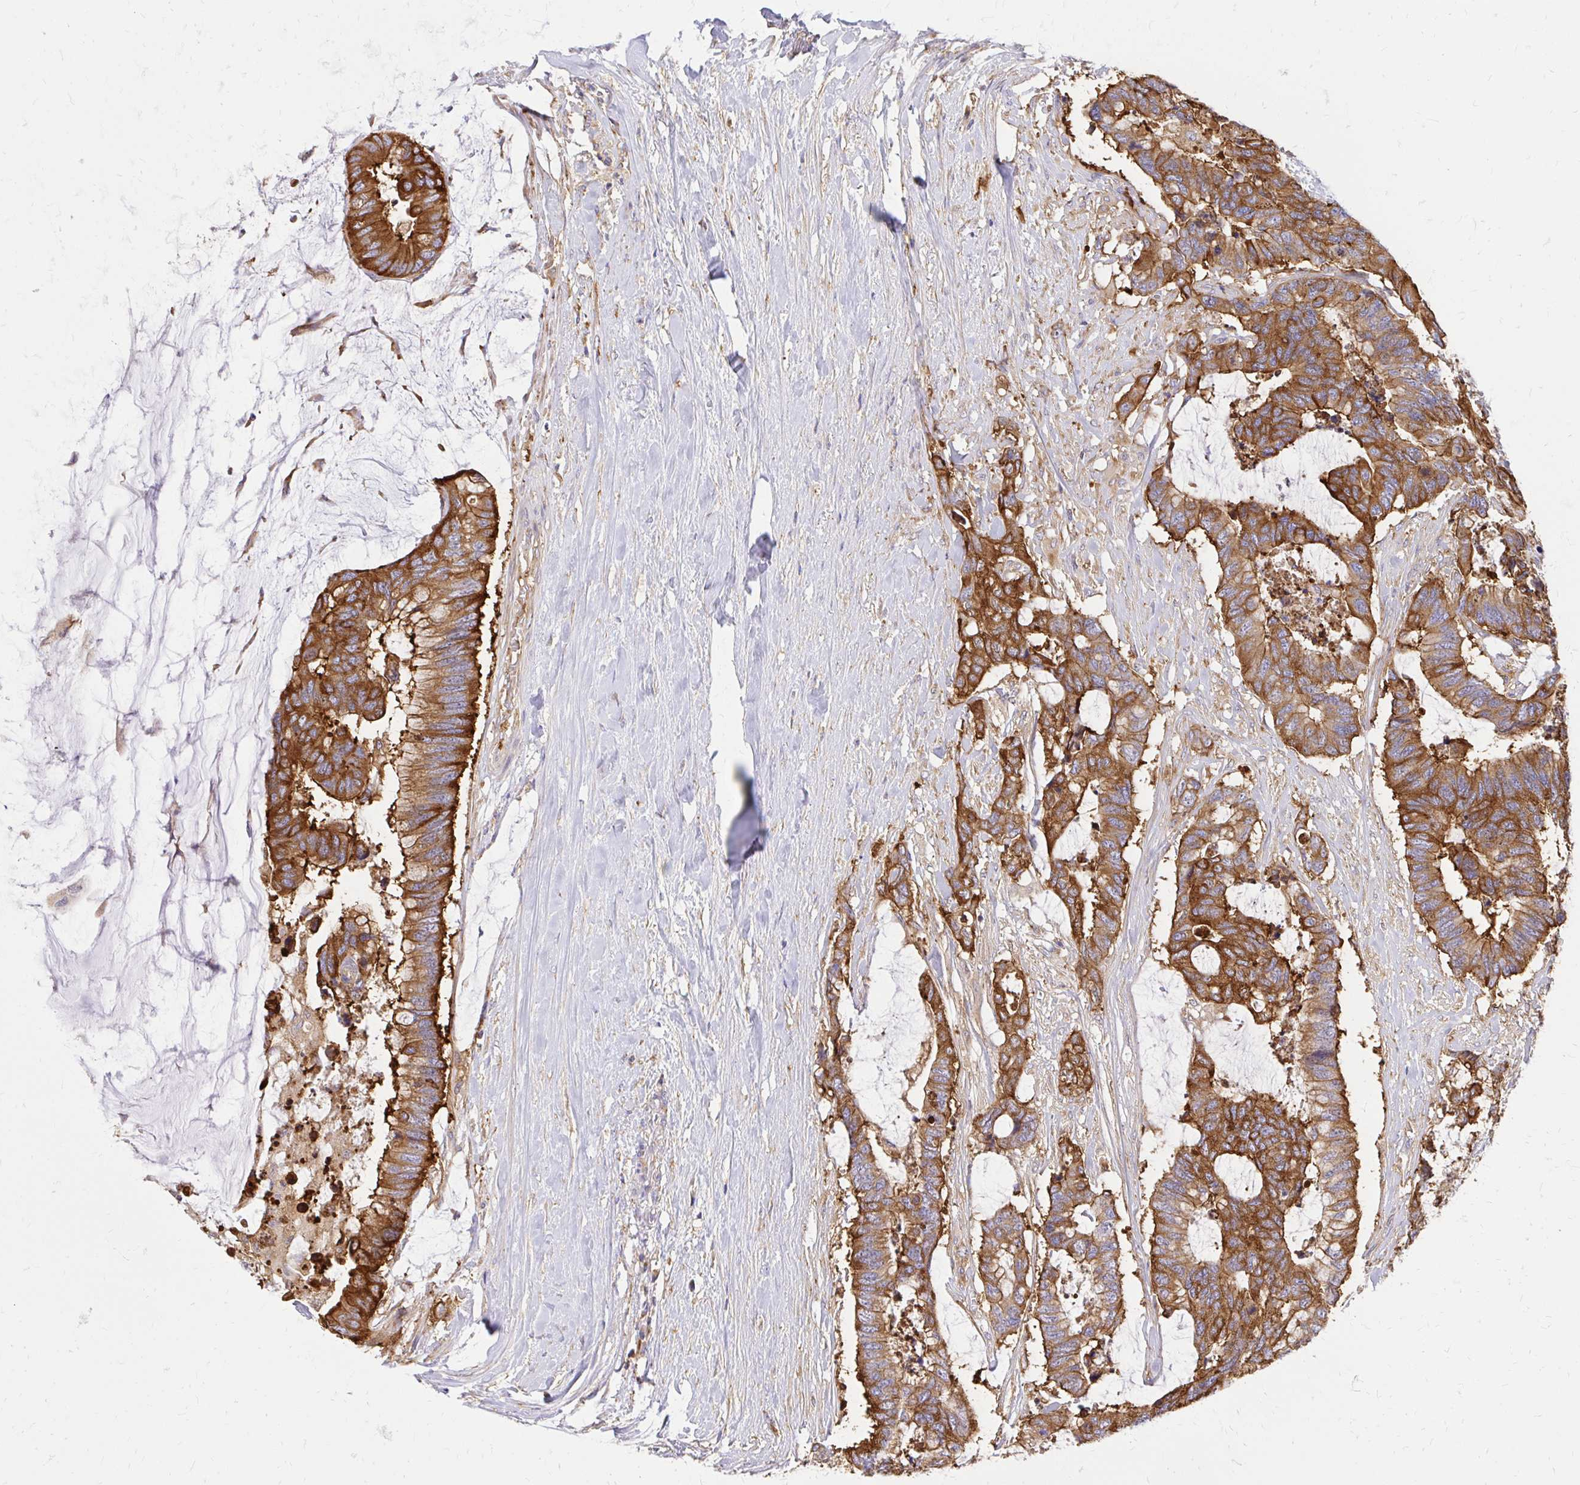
{"staining": {"intensity": "strong", "quantity": ">75%", "location": "cytoplasmic/membranous"}, "tissue": "colorectal cancer", "cell_type": "Tumor cells", "image_type": "cancer", "snomed": [{"axis": "morphology", "description": "Adenocarcinoma, NOS"}, {"axis": "topography", "description": "Rectum"}], "caption": "The histopathology image reveals a brown stain indicating the presence of a protein in the cytoplasmic/membranous of tumor cells in colorectal cancer (adenocarcinoma).", "gene": "ABCB10", "patient": {"sex": "female", "age": 59}}